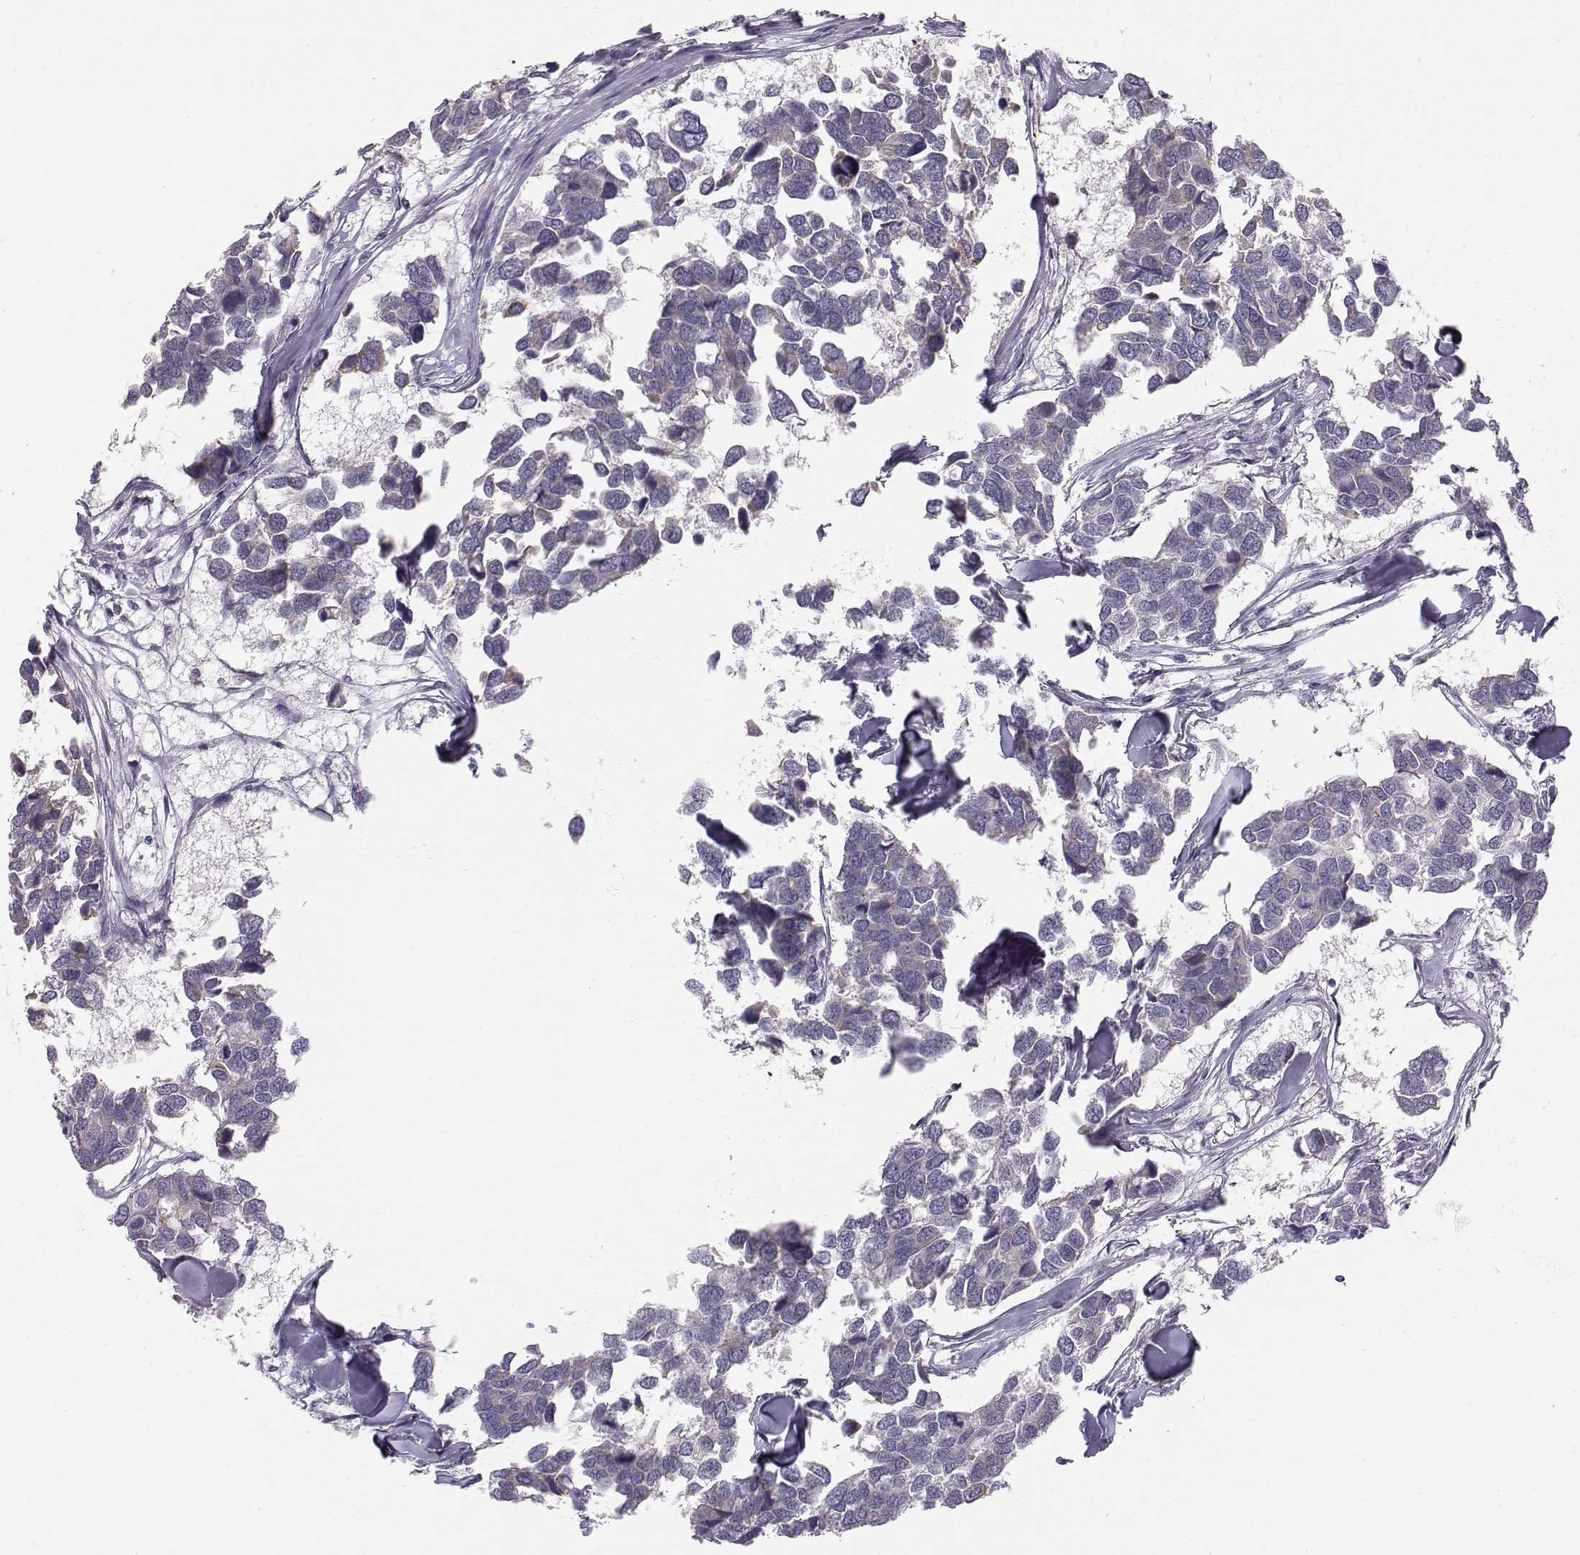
{"staining": {"intensity": "moderate", "quantity": "25%-75%", "location": "cytoplasmic/membranous"}, "tissue": "breast cancer", "cell_type": "Tumor cells", "image_type": "cancer", "snomed": [{"axis": "morphology", "description": "Duct carcinoma"}, {"axis": "topography", "description": "Breast"}], "caption": "Human infiltrating ductal carcinoma (breast) stained for a protein (brown) displays moderate cytoplasmic/membranous positive staining in approximately 25%-75% of tumor cells.", "gene": "ACSL6", "patient": {"sex": "female", "age": 83}}